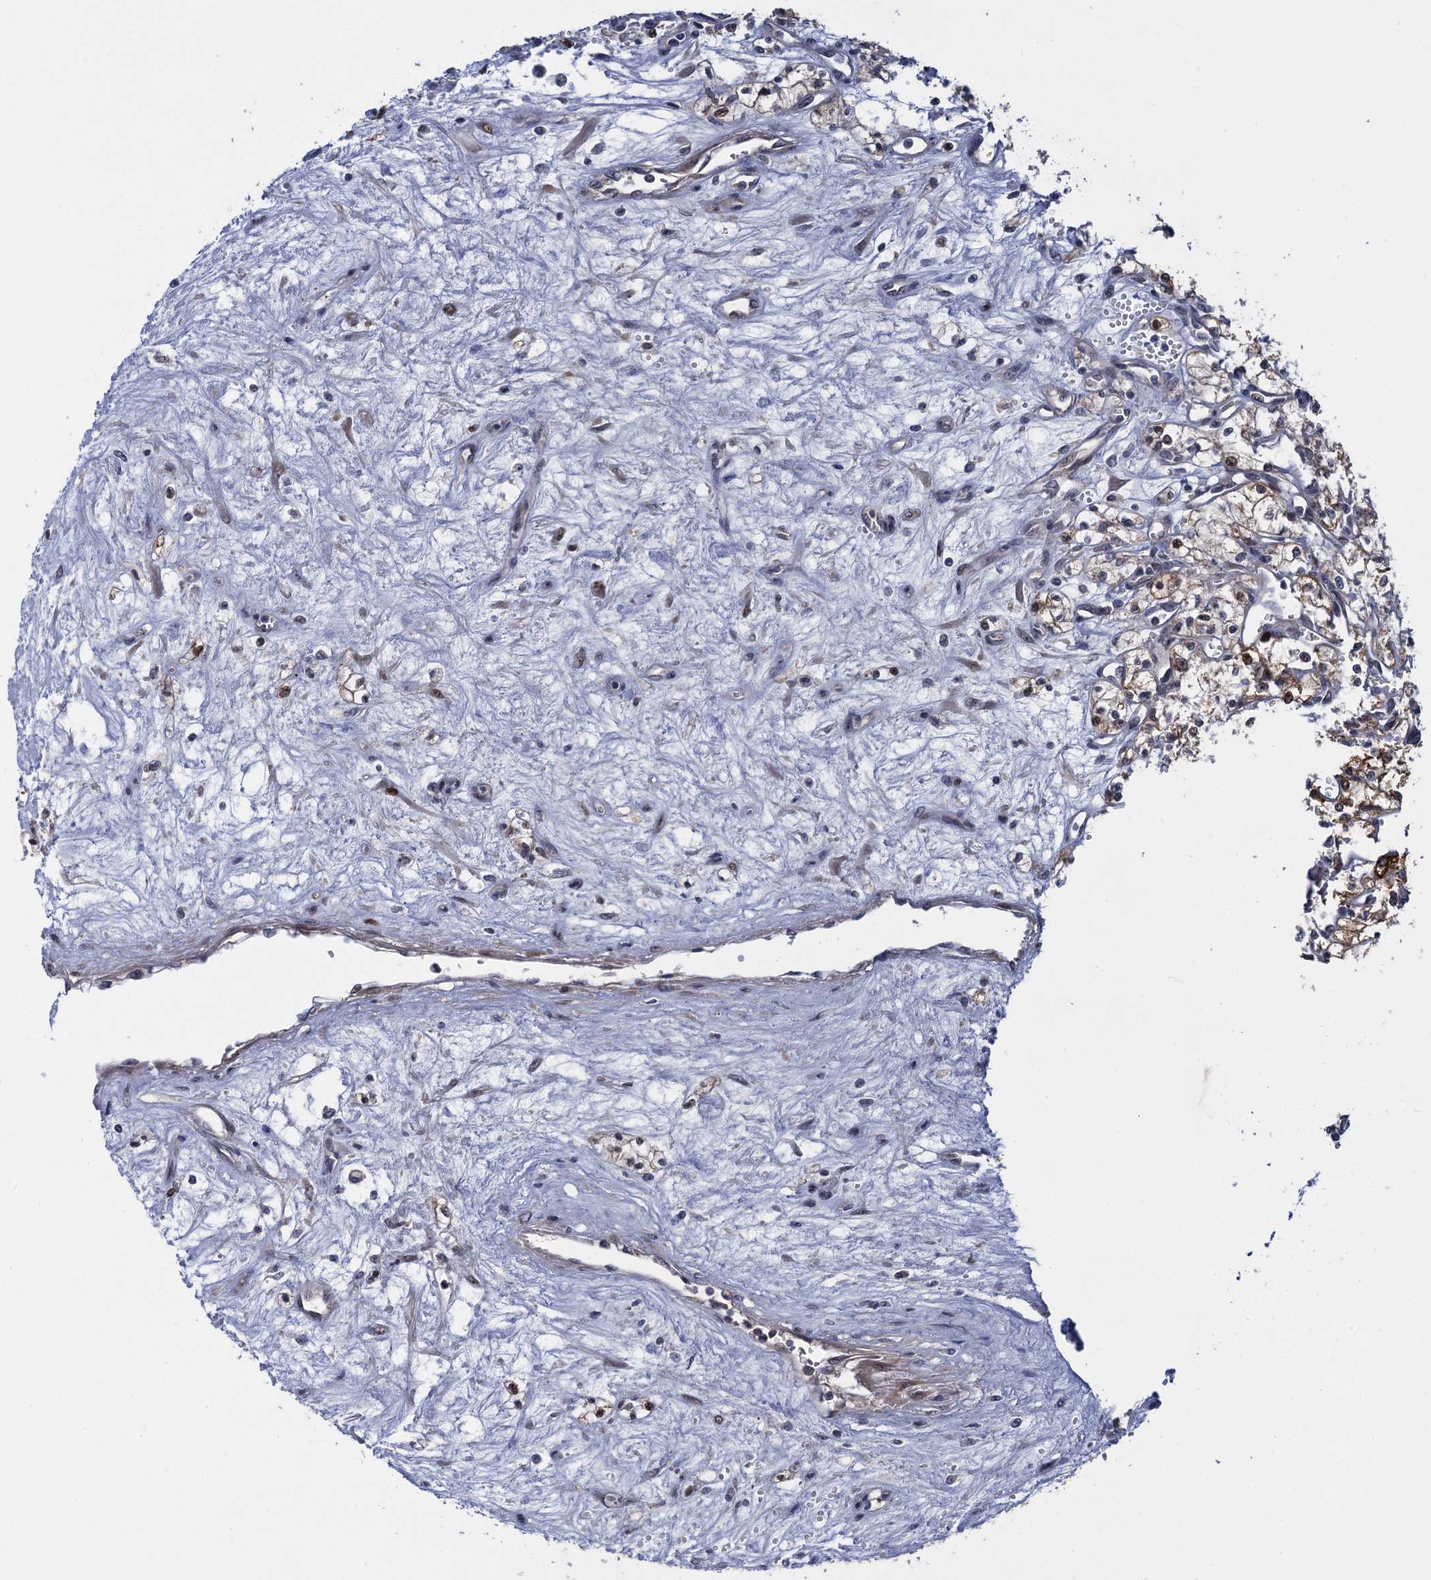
{"staining": {"intensity": "moderate", "quantity": "25%-75%", "location": "cytoplasmic/membranous,nuclear"}, "tissue": "renal cancer", "cell_type": "Tumor cells", "image_type": "cancer", "snomed": [{"axis": "morphology", "description": "Adenocarcinoma, NOS"}, {"axis": "topography", "description": "Kidney"}], "caption": "Renal cancer stained with a brown dye reveals moderate cytoplasmic/membranous and nuclear positive expression in approximately 25%-75% of tumor cells.", "gene": "ZAR1L", "patient": {"sex": "male", "age": 59}}